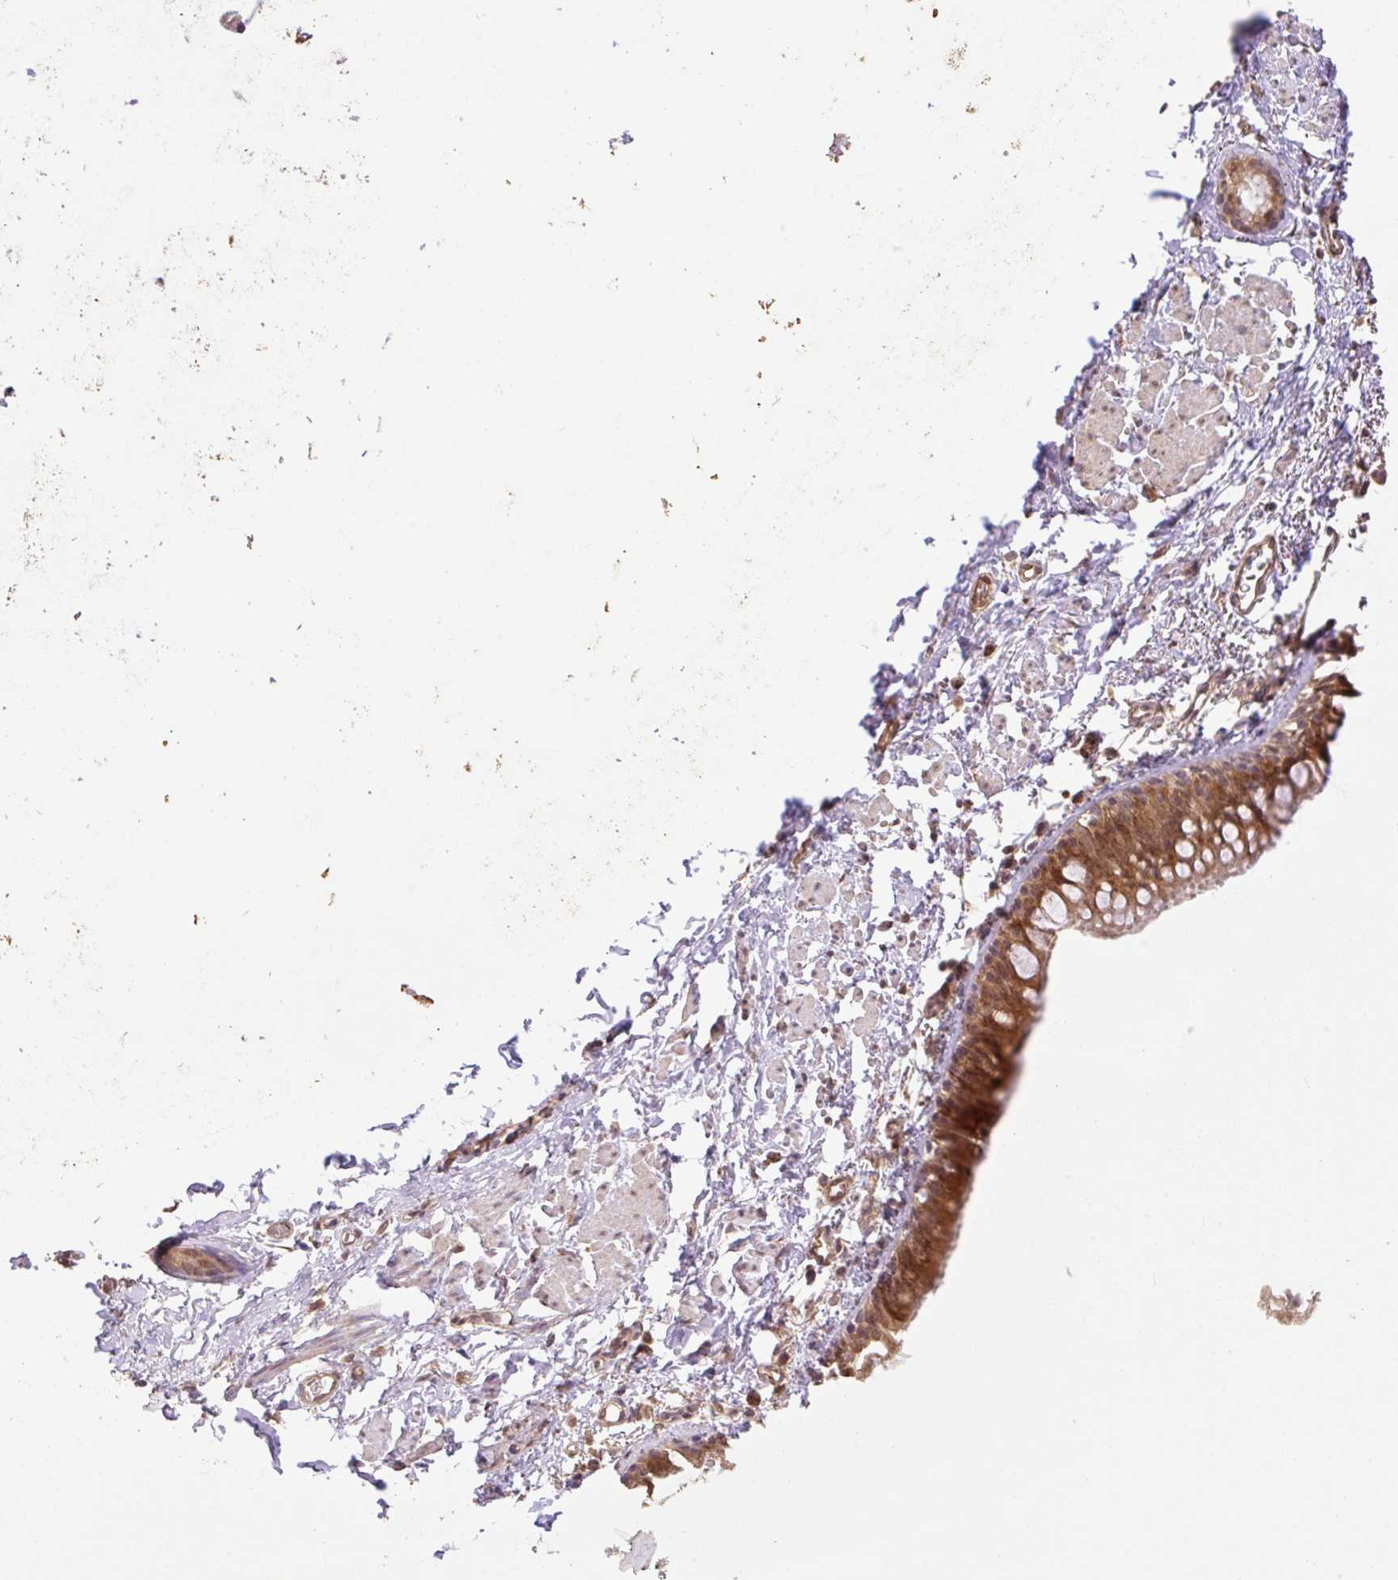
{"staining": {"intensity": "moderate", "quantity": ">75%", "location": "cytoplasmic/membranous,nuclear"}, "tissue": "bronchus", "cell_type": "Respiratory epithelial cells", "image_type": "normal", "snomed": [{"axis": "morphology", "description": "Normal tissue, NOS"}, {"axis": "topography", "description": "Bronchus"}], "caption": "Protein expression analysis of normal bronchus displays moderate cytoplasmic/membranous,nuclear staining in about >75% of respiratory epithelial cells. (DAB = brown stain, brightfield microscopy at high magnification).", "gene": "VPS25", "patient": {"sex": "male", "age": 67}}